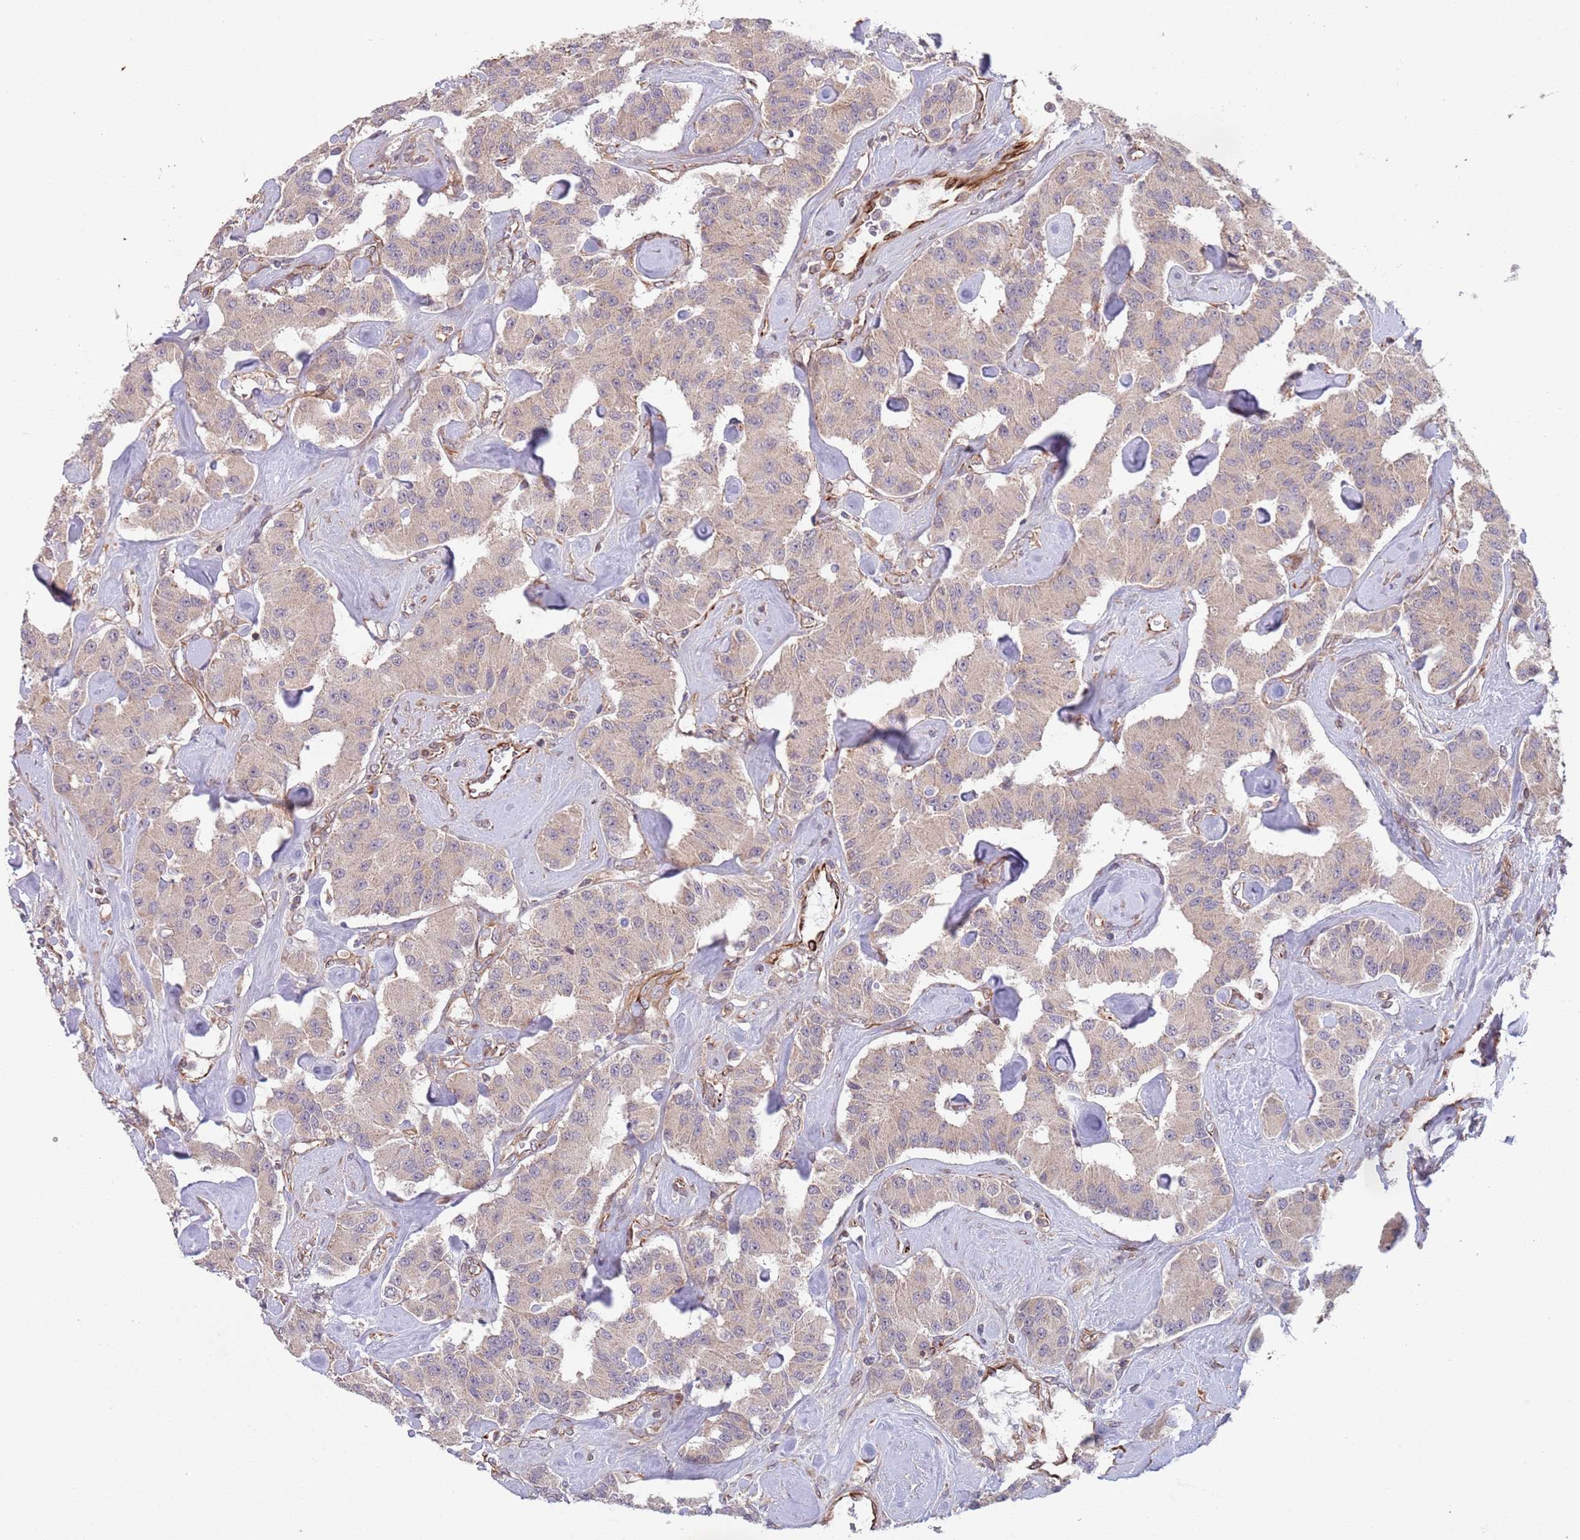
{"staining": {"intensity": "negative", "quantity": "none", "location": "none"}, "tissue": "carcinoid", "cell_type": "Tumor cells", "image_type": "cancer", "snomed": [{"axis": "morphology", "description": "Carcinoid, malignant, NOS"}, {"axis": "topography", "description": "Pancreas"}], "caption": "An immunohistochemistry (IHC) photomicrograph of carcinoid is shown. There is no staining in tumor cells of carcinoid. (DAB IHC with hematoxylin counter stain).", "gene": "CHD9", "patient": {"sex": "male", "age": 41}}